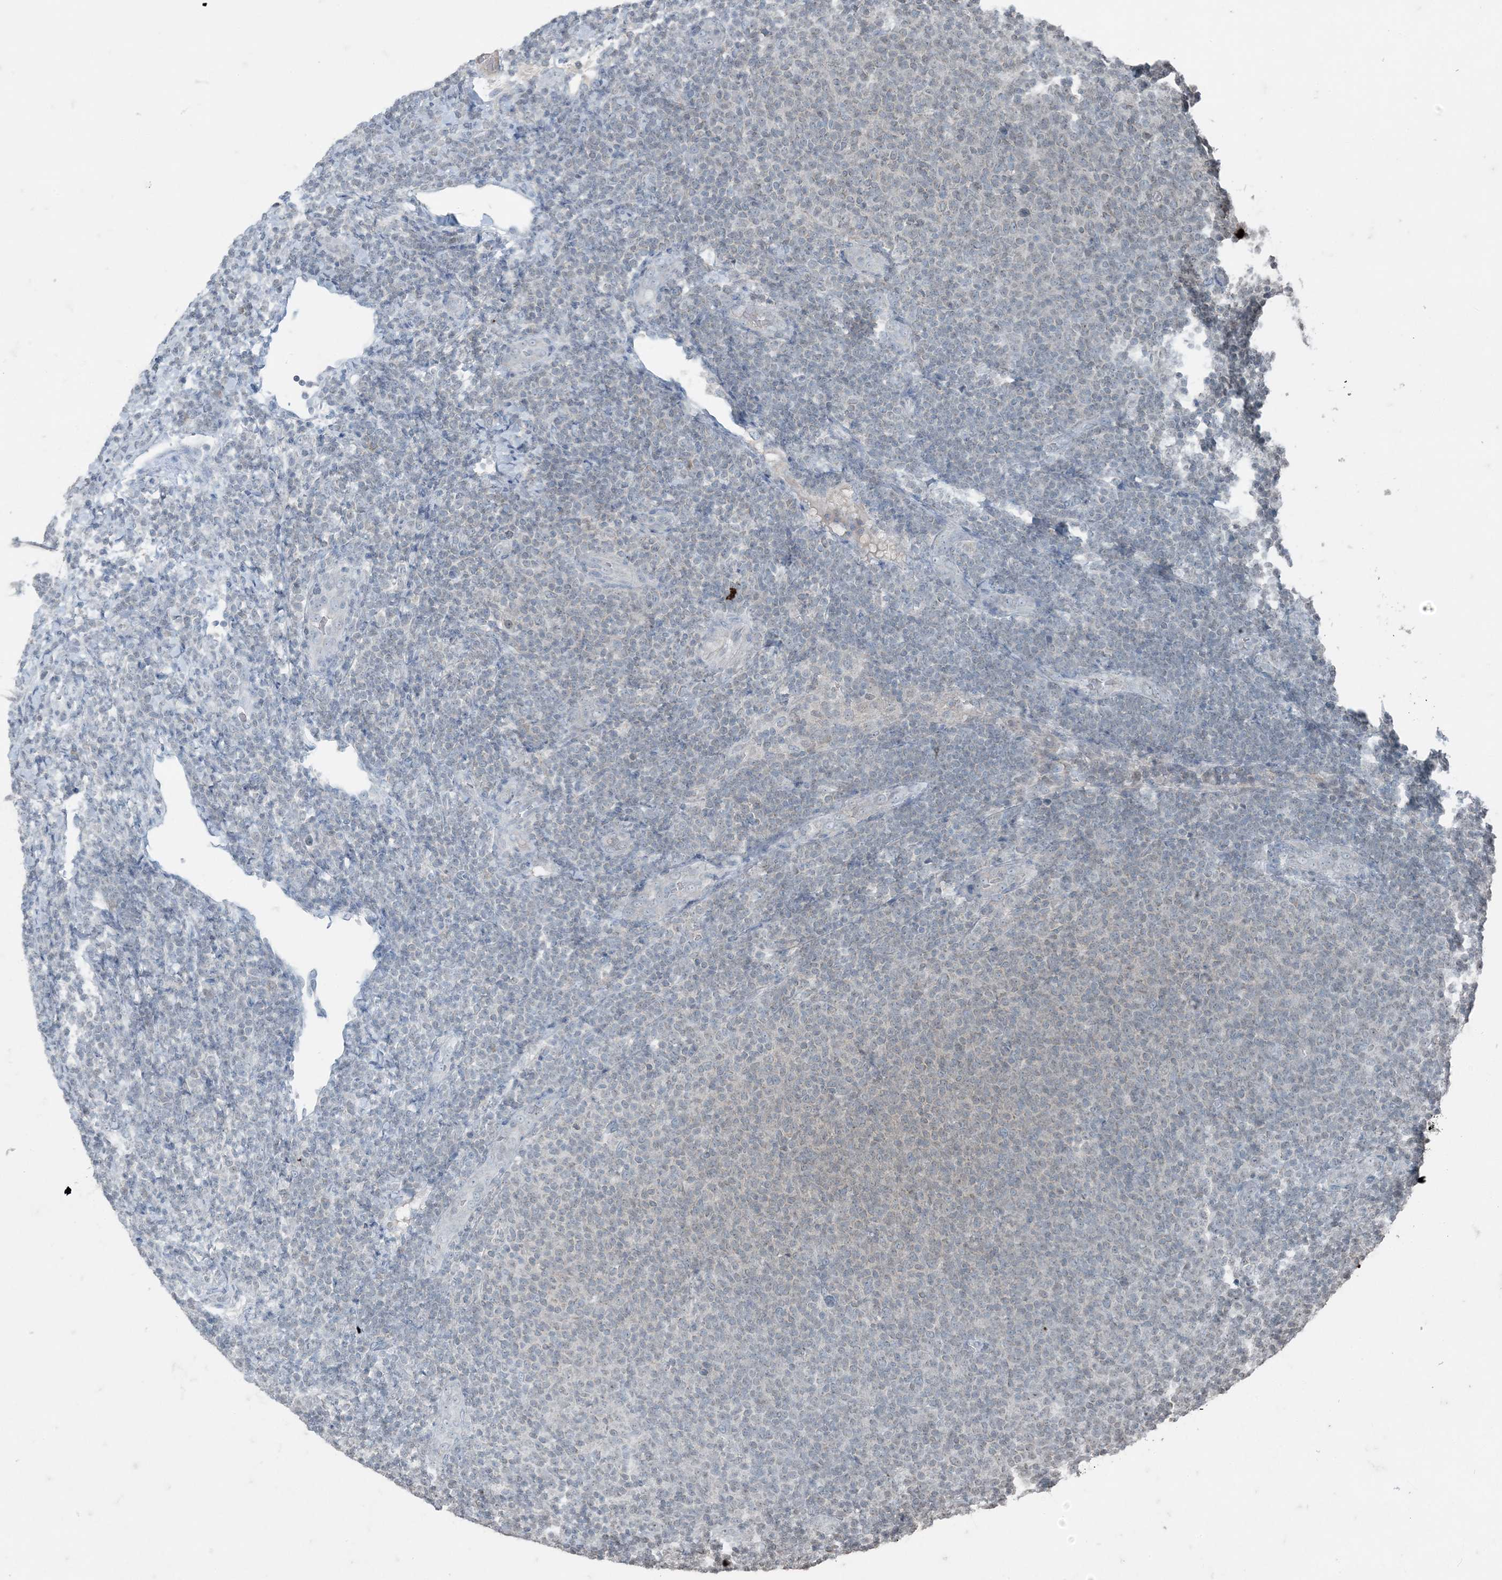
{"staining": {"intensity": "negative", "quantity": "none", "location": "none"}, "tissue": "lymphoma", "cell_type": "Tumor cells", "image_type": "cancer", "snomed": [{"axis": "morphology", "description": "Malignant lymphoma, non-Hodgkin's type, Low grade"}, {"axis": "topography", "description": "Lymph node"}], "caption": "High magnification brightfield microscopy of lymphoma stained with DAB (brown) and counterstained with hematoxylin (blue): tumor cells show no significant staining.", "gene": "GNL1", "patient": {"sex": "male", "age": 66}}